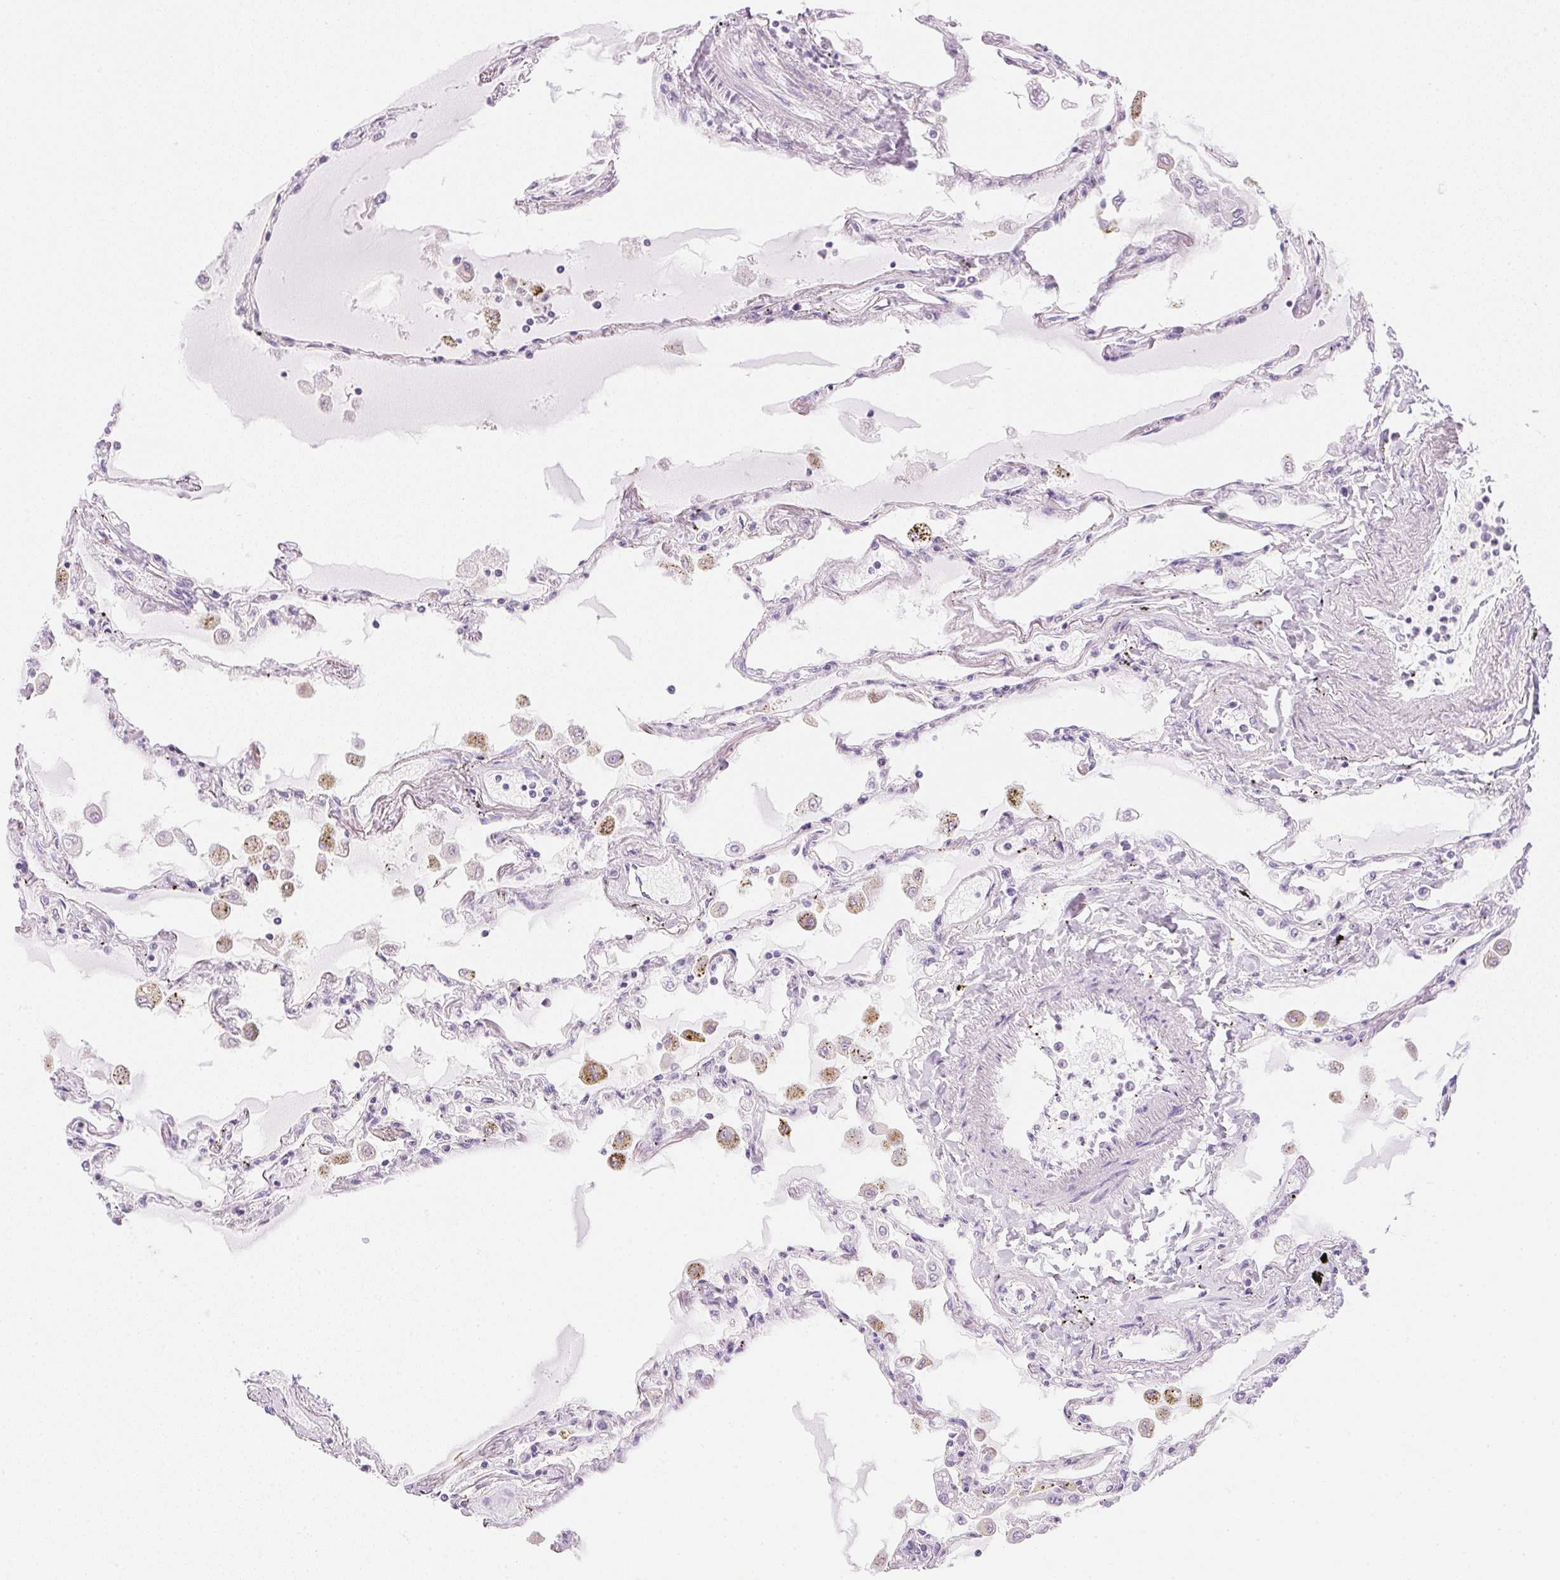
{"staining": {"intensity": "negative", "quantity": "none", "location": "none"}, "tissue": "lung", "cell_type": "Alveolar cells", "image_type": "normal", "snomed": [{"axis": "morphology", "description": "Normal tissue, NOS"}, {"axis": "morphology", "description": "Adenocarcinoma, NOS"}, {"axis": "topography", "description": "Cartilage tissue"}, {"axis": "topography", "description": "Lung"}], "caption": "Immunohistochemistry of benign lung exhibits no staining in alveolar cells.", "gene": "ATP6V1G3", "patient": {"sex": "female", "age": 67}}